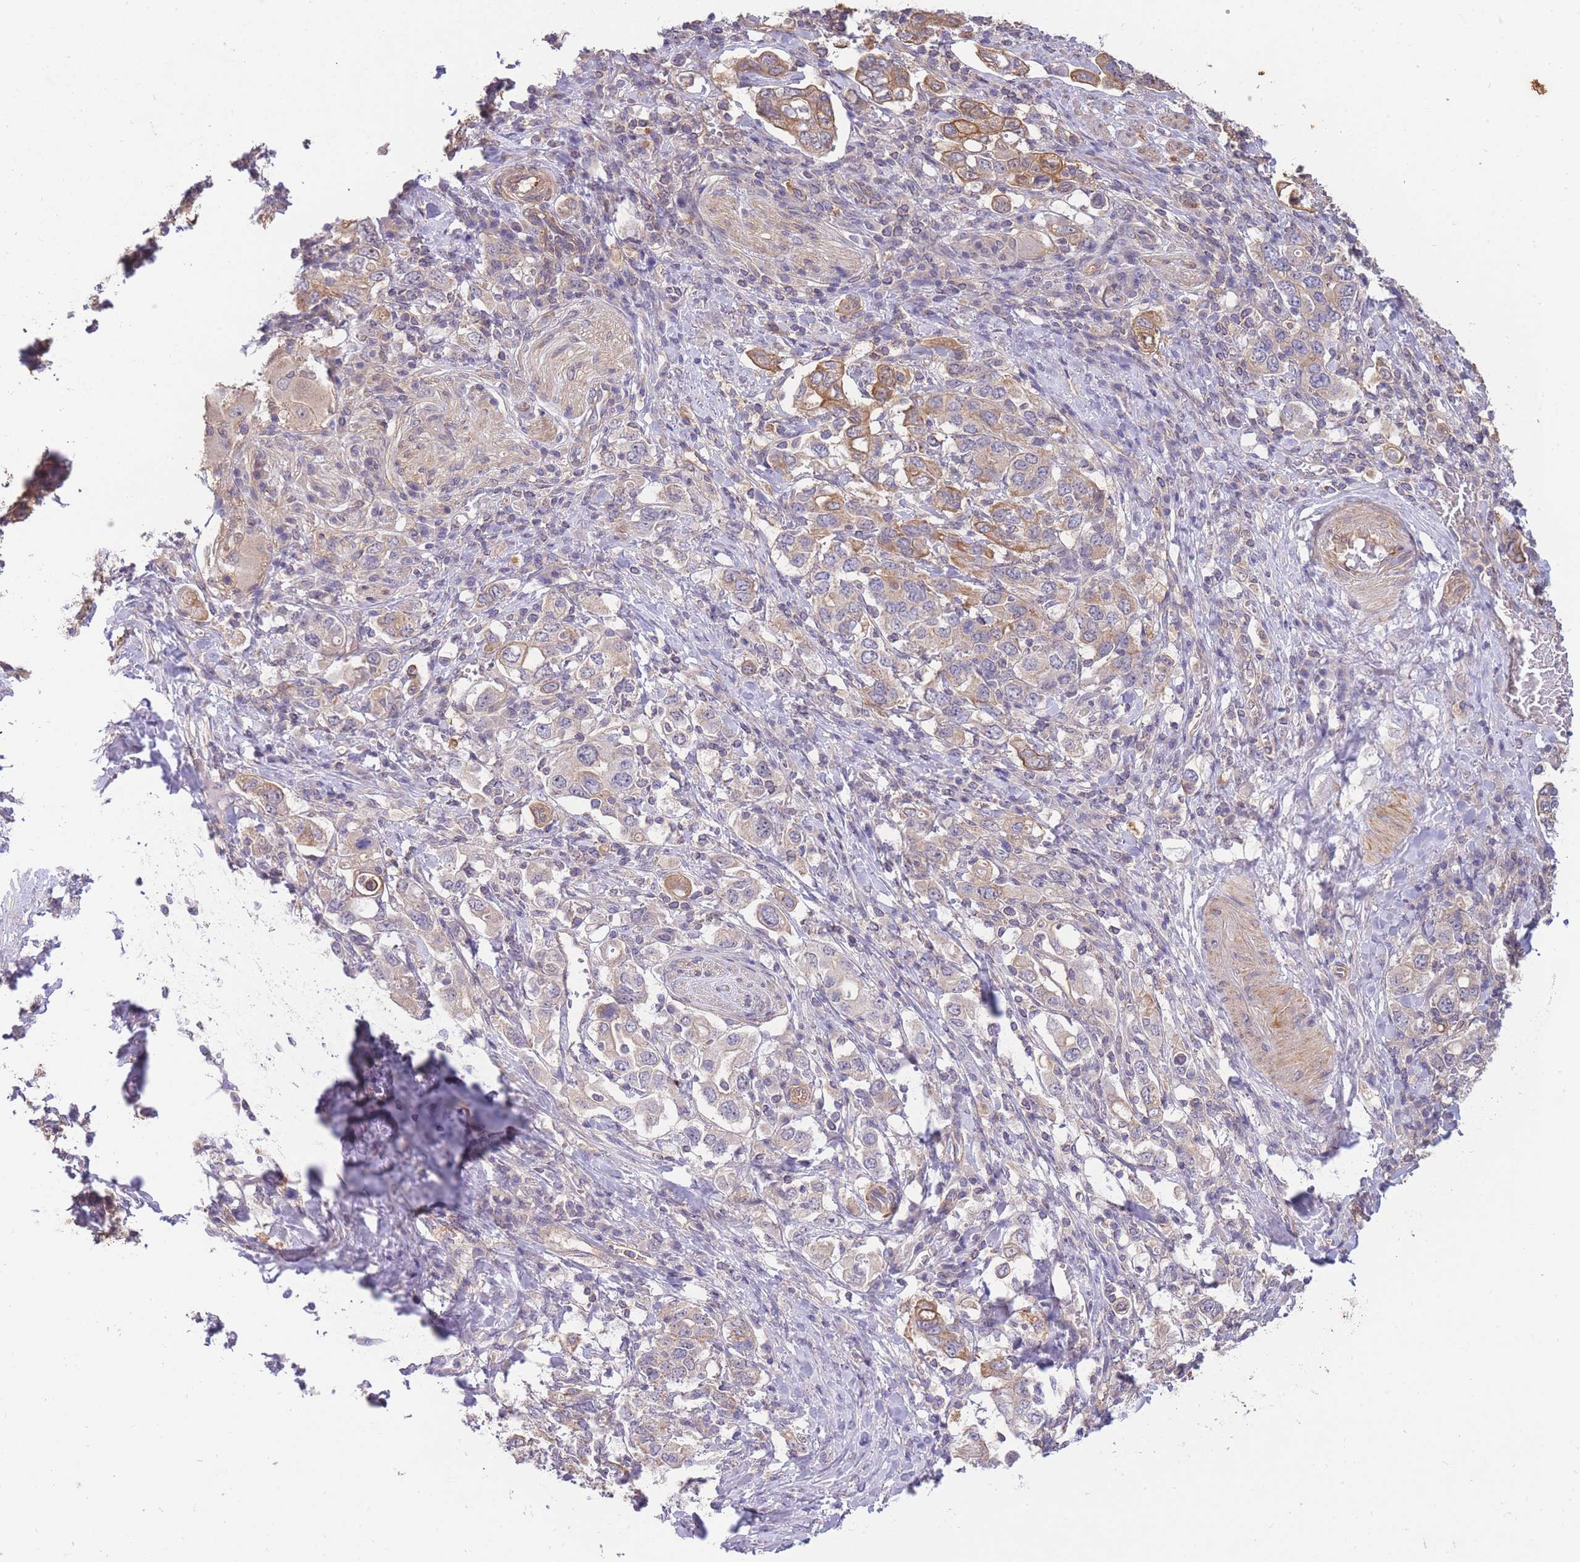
{"staining": {"intensity": "moderate", "quantity": "25%-75%", "location": "cytoplasmic/membranous"}, "tissue": "stomach cancer", "cell_type": "Tumor cells", "image_type": "cancer", "snomed": [{"axis": "morphology", "description": "Adenocarcinoma, NOS"}, {"axis": "topography", "description": "Stomach, upper"}, {"axis": "topography", "description": "Stomach"}], "caption": "Stomach cancer stained with immunohistochemistry demonstrates moderate cytoplasmic/membranous staining in about 25%-75% of tumor cells.", "gene": "SMC6", "patient": {"sex": "male", "age": 62}}